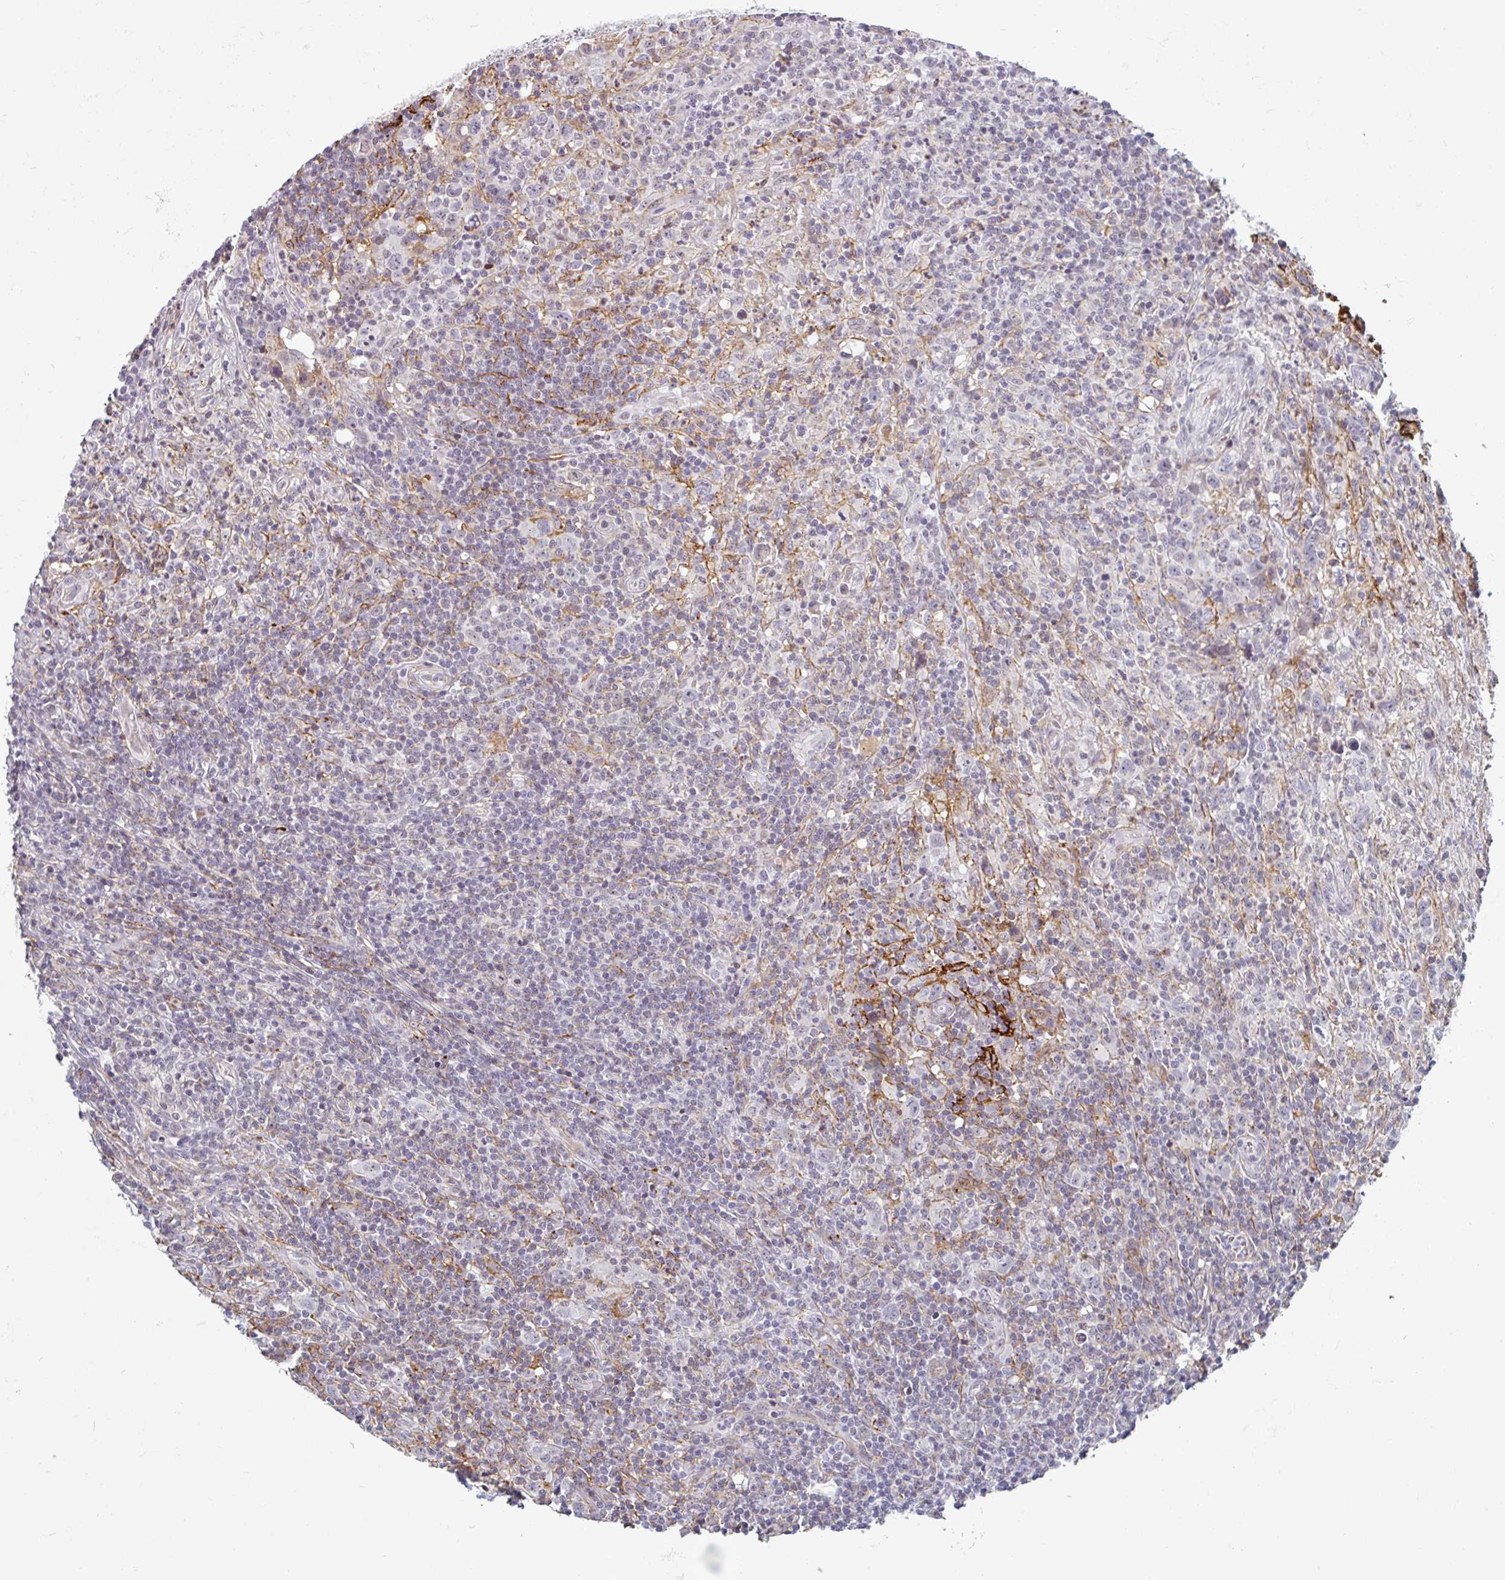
{"staining": {"intensity": "negative", "quantity": "none", "location": "none"}, "tissue": "lymphoma", "cell_type": "Tumor cells", "image_type": "cancer", "snomed": [{"axis": "morphology", "description": "Hodgkin's disease, NOS"}, {"axis": "topography", "description": "Lymph node"}], "caption": "Image shows no protein expression in tumor cells of Hodgkin's disease tissue.", "gene": "TMEM119", "patient": {"sex": "female", "age": 18}}